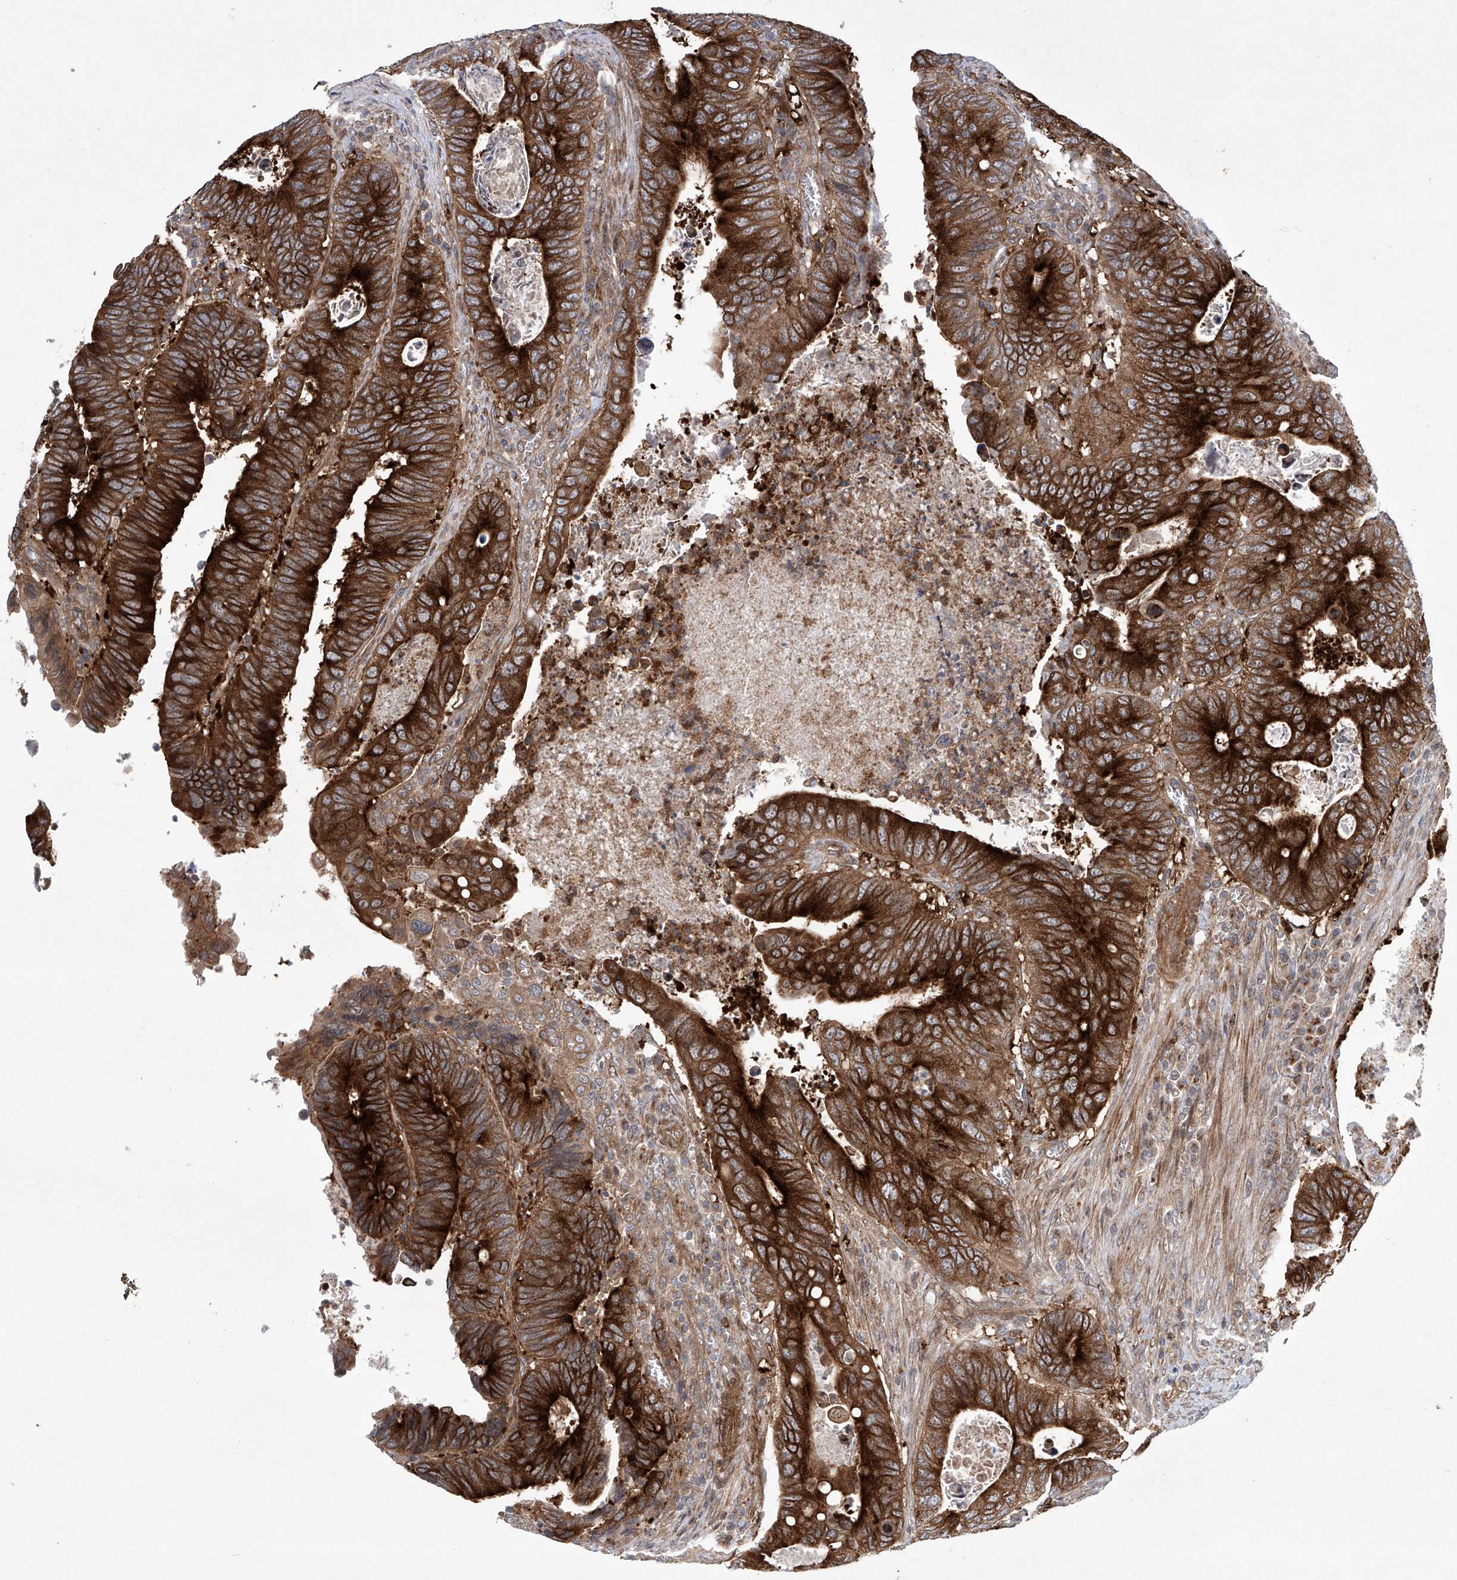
{"staining": {"intensity": "strong", "quantity": ">75%", "location": "cytoplasmic/membranous"}, "tissue": "colorectal cancer", "cell_type": "Tumor cells", "image_type": "cancer", "snomed": [{"axis": "morphology", "description": "Adenocarcinoma, NOS"}, {"axis": "topography", "description": "Colon"}], "caption": "Protein staining reveals strong cytoplasmic/membranous positivity in approximately >75% of tumor cells in adenocarcinoma (colorectal). (DAB (3,3'-diaminobenzidine) = brown stain, brightfield microscopy at high magnification).", "gene": "KLC4", "patient": {"sex": "male", "age": 72}}